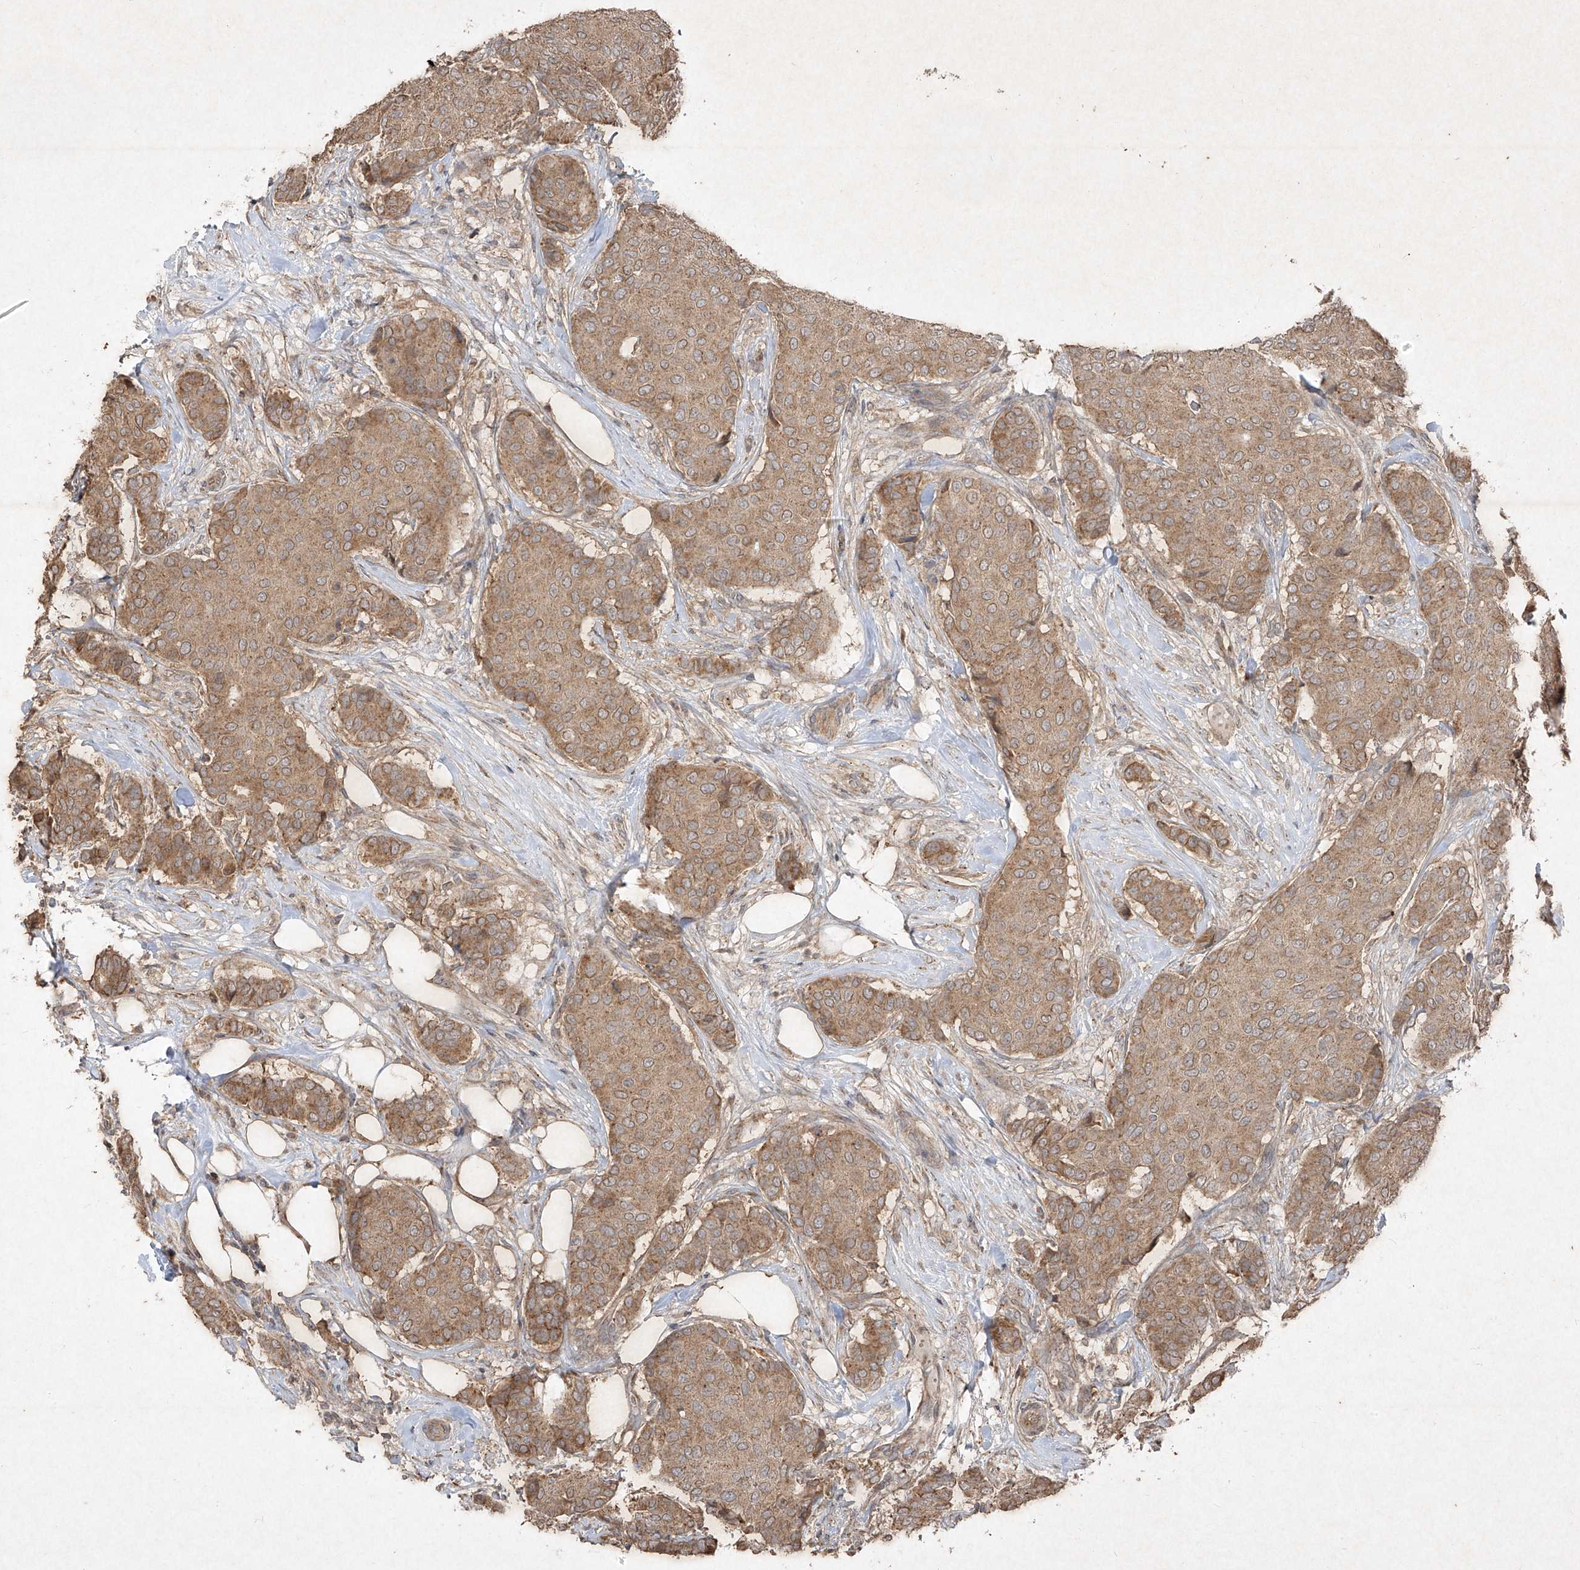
{"staining": {"intensity": "moderate", "quantity": ">75%", "location": "cytoplasmic/membranous"}, "tissue": "breast cancer", "cell_type": "Tumor cells", "image_type": "cancer", "snomed": [{"axis": "morphology", "description": "Duct carcinoma"}, {"axis": "topography", "description": "Breast"}], "caption": "Tumor cells reveal moderate cytoplasmic/membranous staining in about >75% of cells in breast cancer. Using DAB (brown) and hematoxylin (blue) stains, captured at high magnification using brightfield microscopy.", "gene": "ABCD3", "patient": {"sex": "female", "age": 75}}